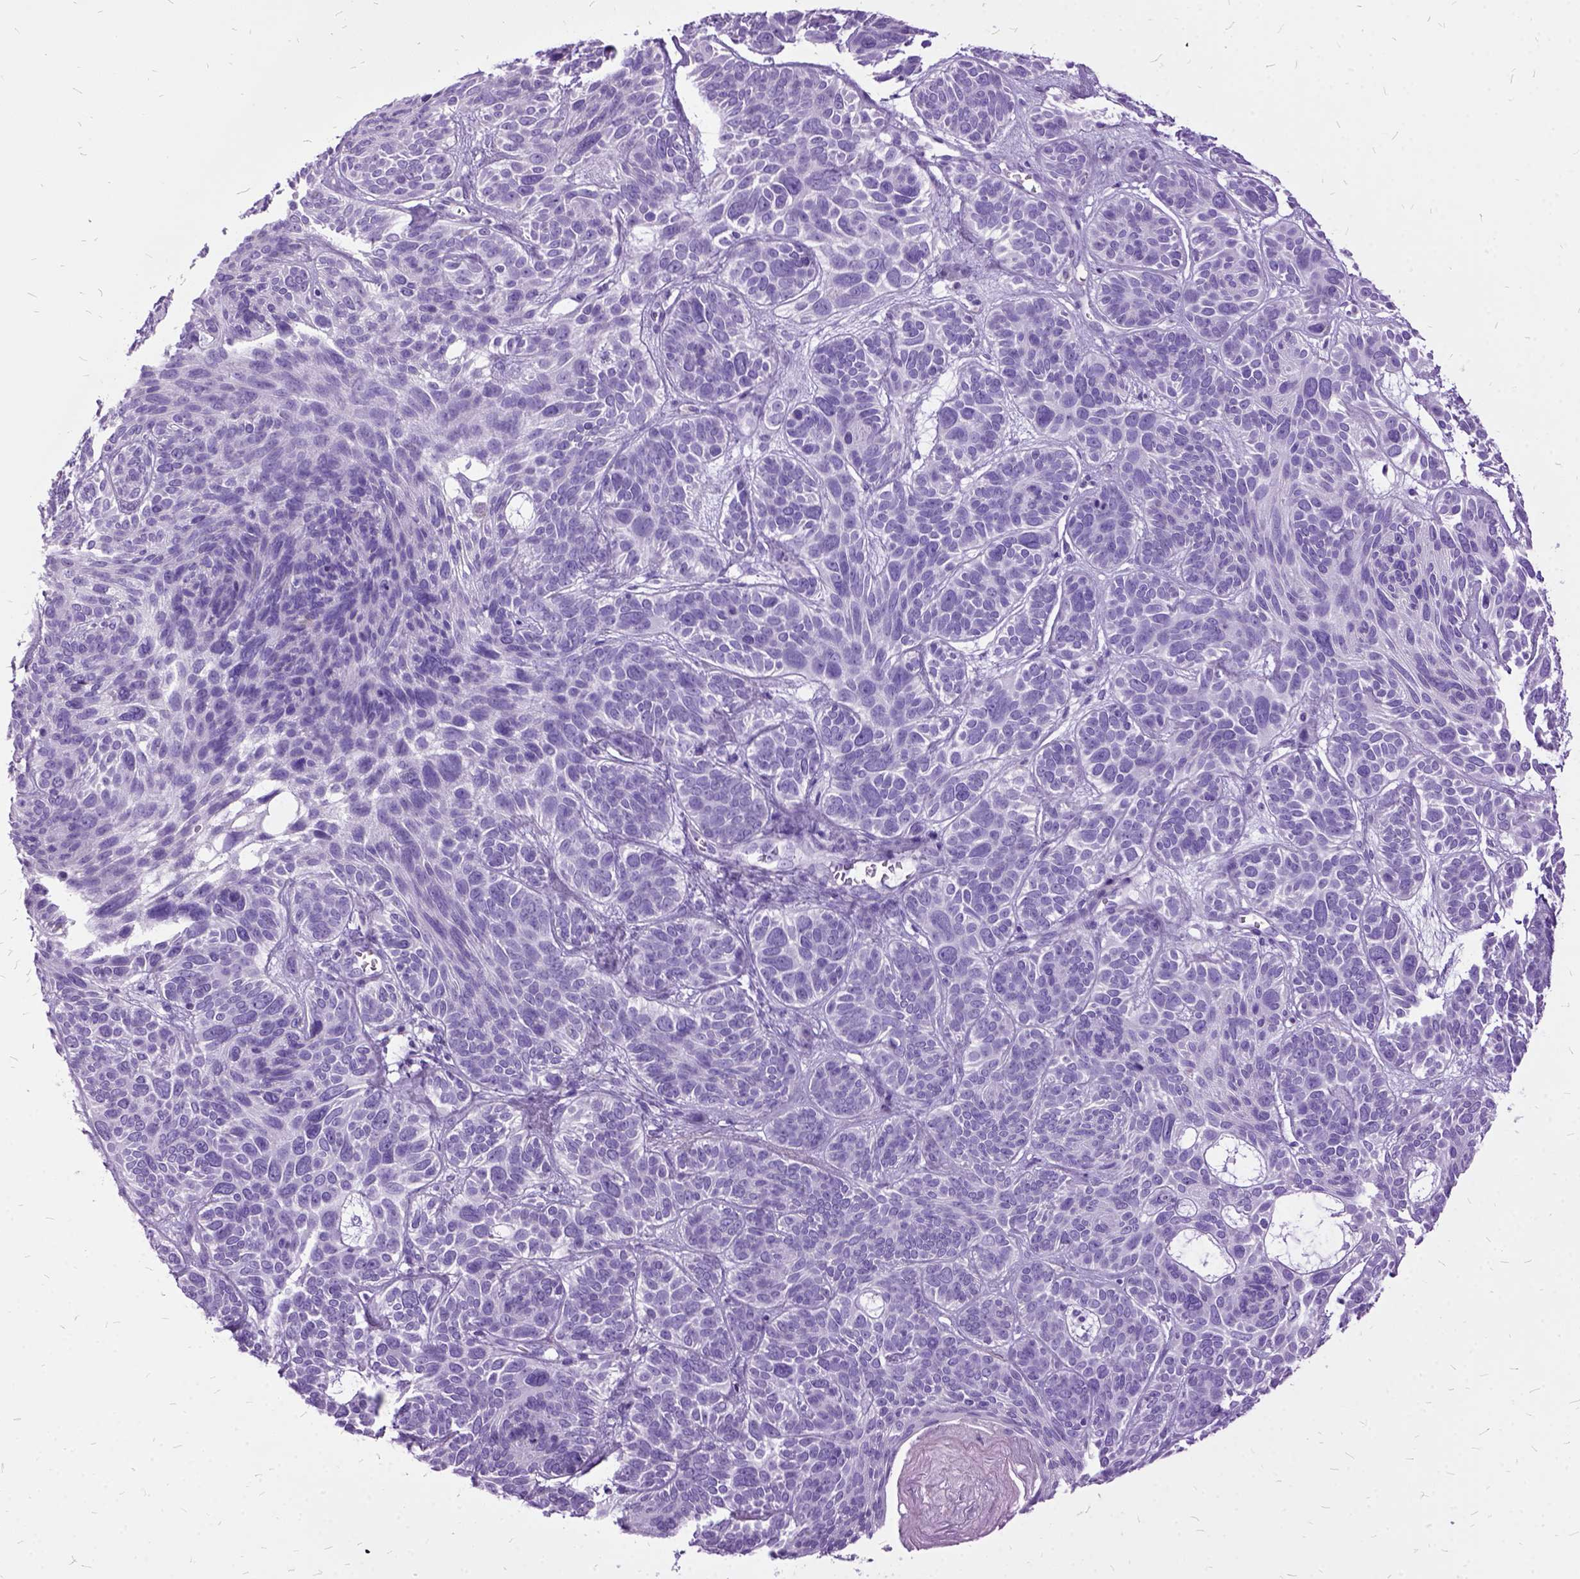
{"staining": {"intensity": "negative", "quantity": "none", "location": "none"}, "tissue": "skin cancer", "cell_type": "Tumor cells", "image_type": "cancer", "snomed": [{"axis": "morphology", "description": "Basal cell carcinoma"}, {"axis": "topography", "description": "Skin"}, {"axis": "topography", "description": "Skin of face"}], "caption": "Basal cell carcinoma (skin) stained for a protein using immunohistochemistry (IHC) shows no positivity tumor cells.", "gene": "MME", "patient": {"sex": "male", "age": 73}}